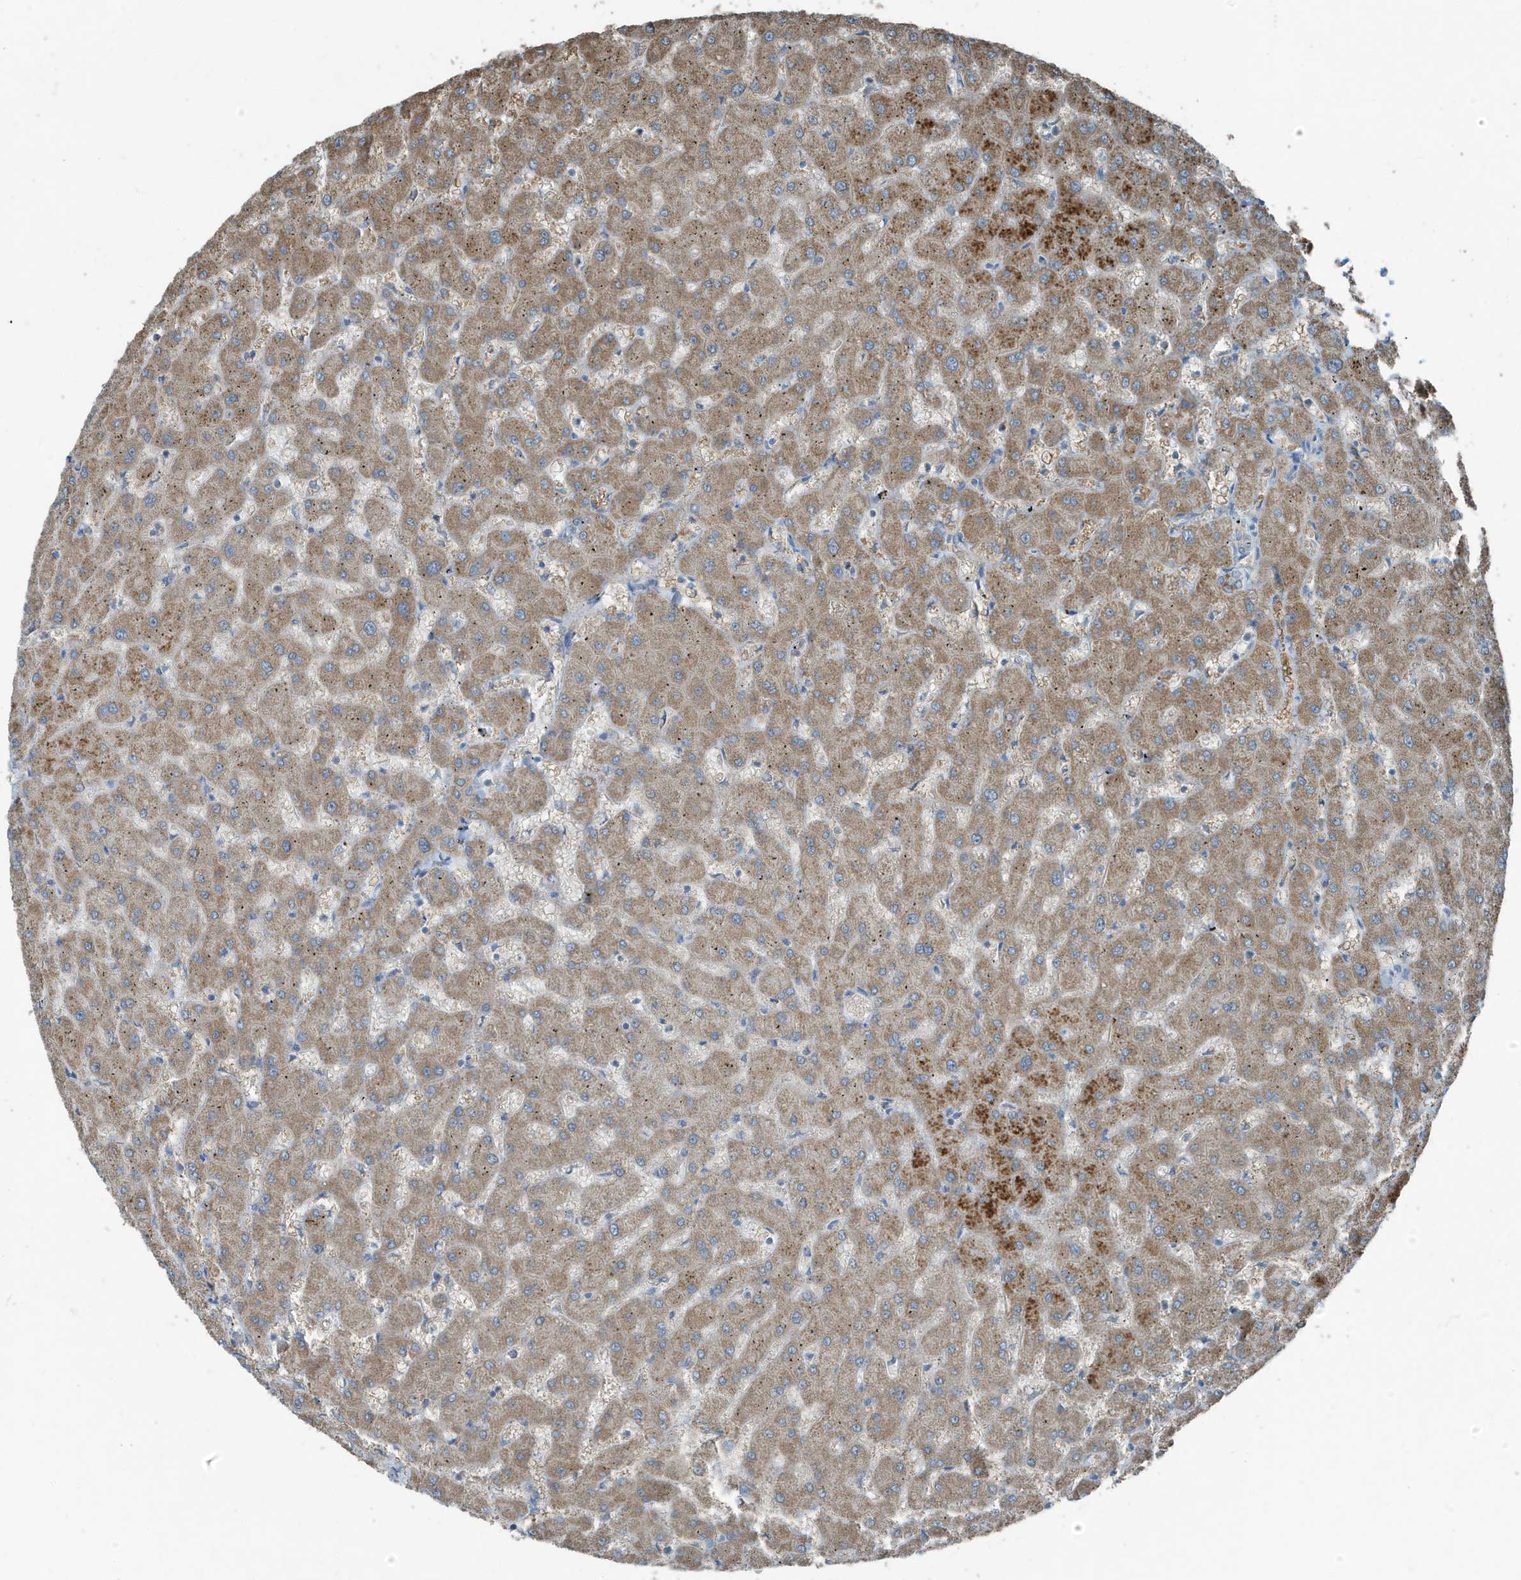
{"staining": {"intensity": "weak", "quantity": "25%-75%", "location": "cytoplasmic/membranous"}, "tissue": "liver", "cell_type": "Cholangiocytes", "image_type": "normal", "snomed": [{"axis": "morphology", "description": "Normal tissue, NOS"}, {"axis": "topography", "description": "Liver"}], "caption": "Liver stained with a protein marker demonstrates weak staining in cholangiocytes.", "gene": "MT", "patient": {"sex": "female", "age": 63}}